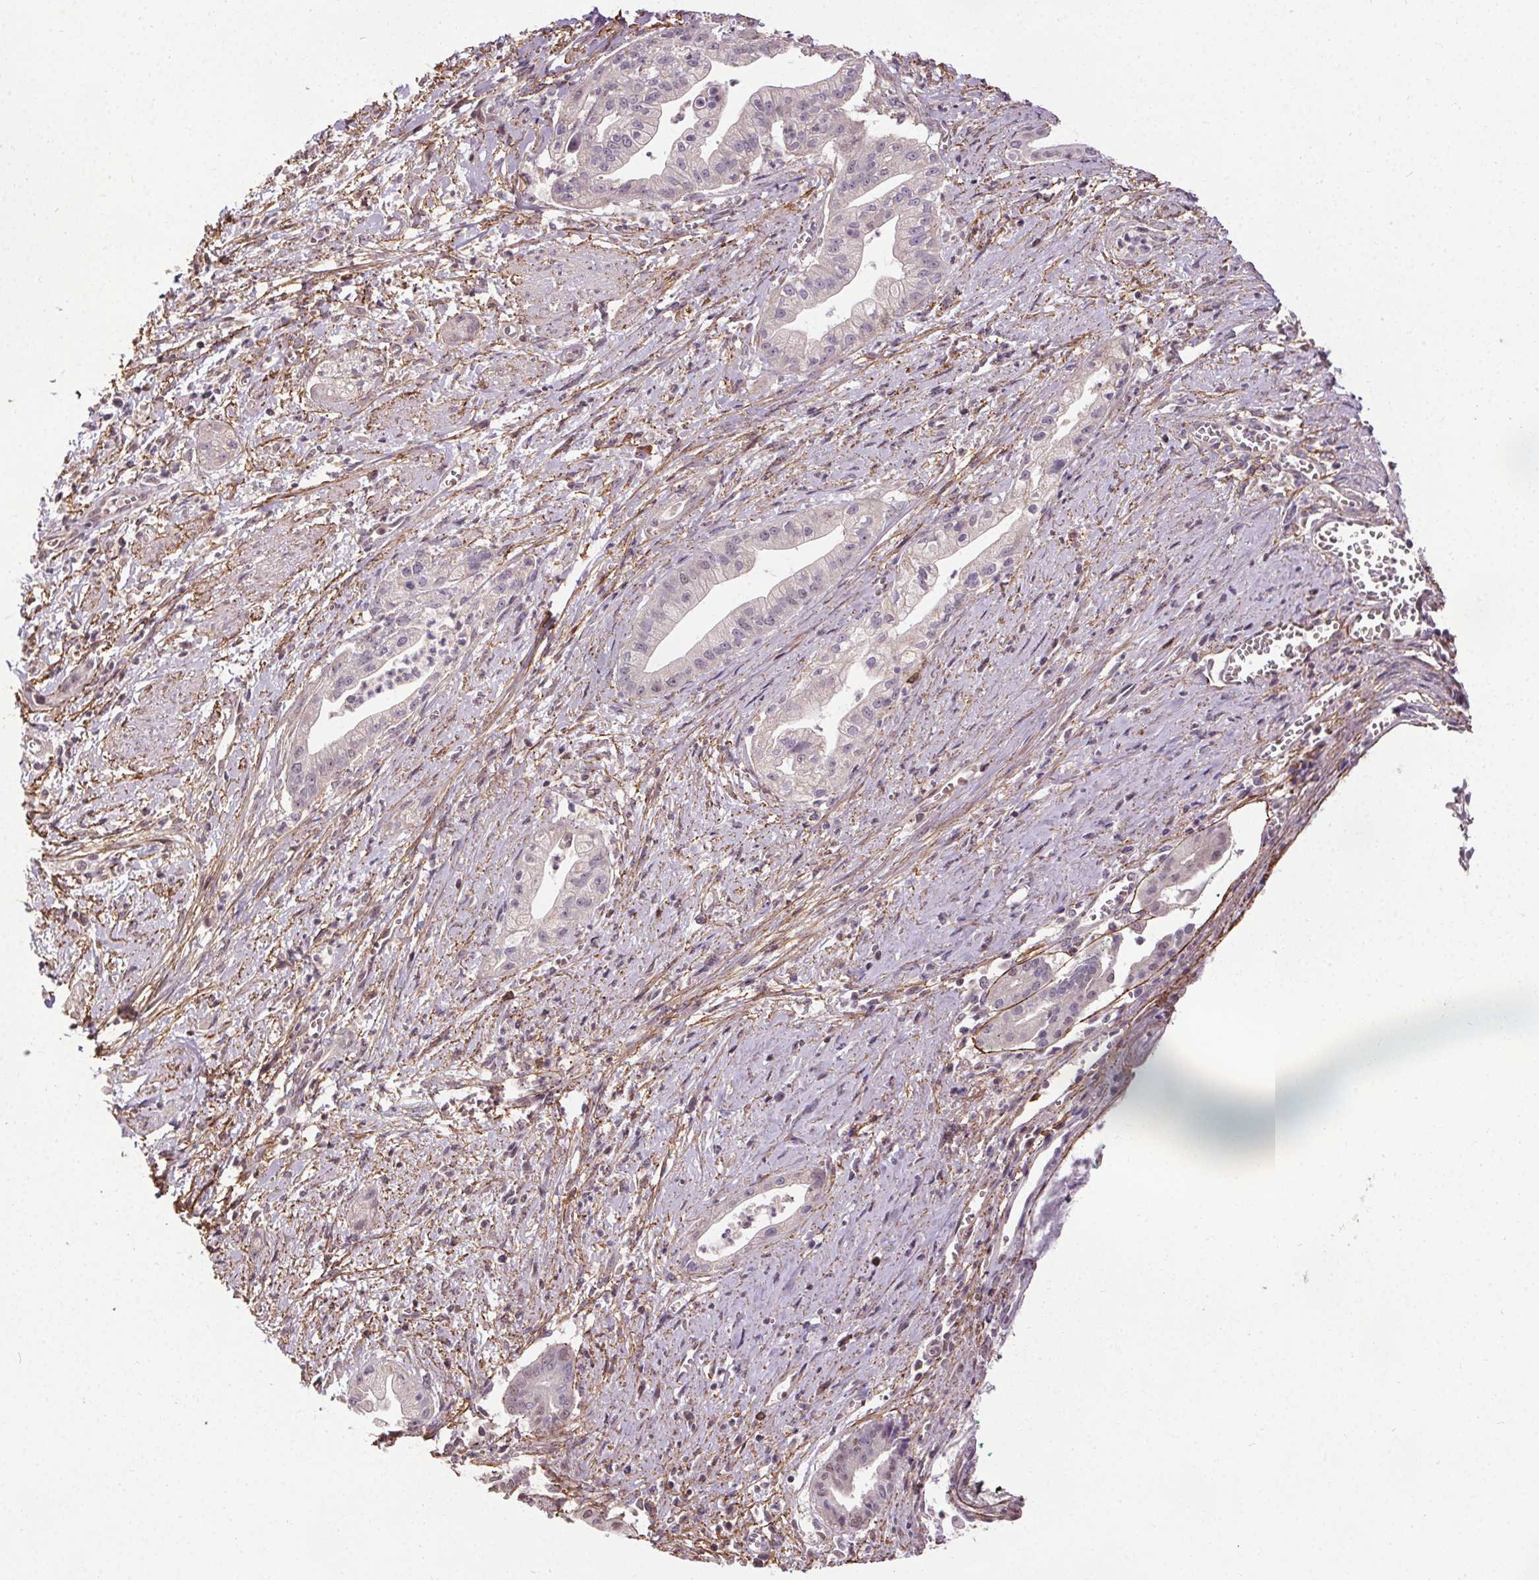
{"staining": {"intensity": "negative", "quantity": "none", "location": "none"}, "tissue": "pancreatic cancer", "cell_type": "Tumor cells", "image_type": "cancer", "snomed": [{"axis": "morphology", "description": "Normal tissue, NOS"}, {"axis": "morphology", "description": "Adenocarcinoma, NOS"}, {"axis": "topography", "description": "Lymph node"}, {"axis": "topography", "description": "Pancreas"}], "caption": "This is a histopathology image of immunohistochemistry staining of pancreatic cancer, which shows no staining in tumor cells.", "gene": "KIAA0232", "patient": {"sex": "female", "age": 58}}